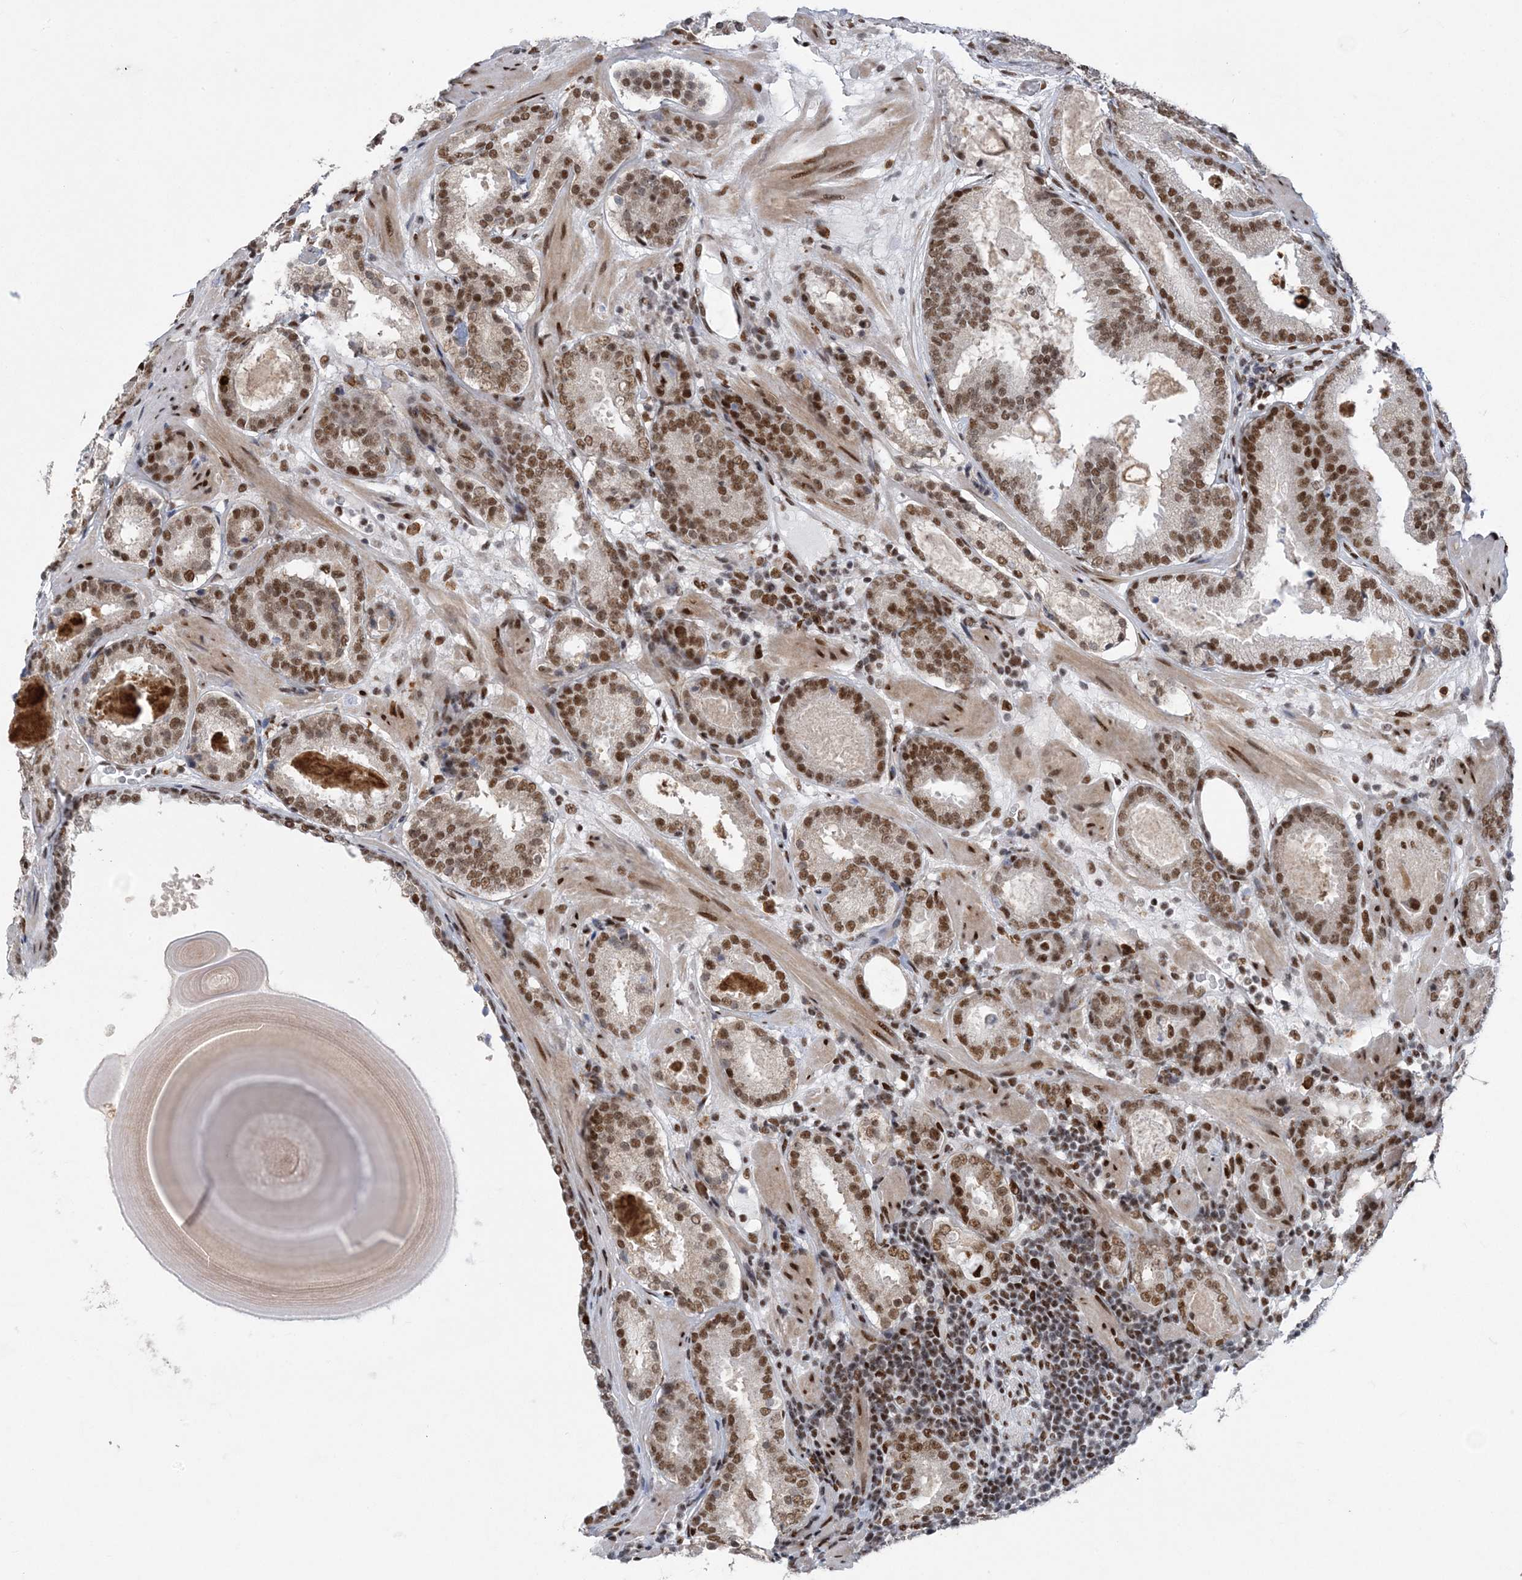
{"staining": {"intensity": "moderate", "quantity": ">75%", "location": "nuclear"}, "tissue": "prostate cancer", "cell_type": "Tumor cells", "image_type": "cancer", "snomed": [{"axis": "morphology", "description": "Adenocarcinoma, Low grade"}, {"axis": "topography", "description": "Prostate"}], "caption": "There is medium levels of moderate nuclear expression in tumor cells of adenocarcinoma (low-grade) (prostate), as demonstrated by immunohistochemical staining (brown color).", "gene": "ZBTB7A", "patient": {"sex": "male", "age": 69}}